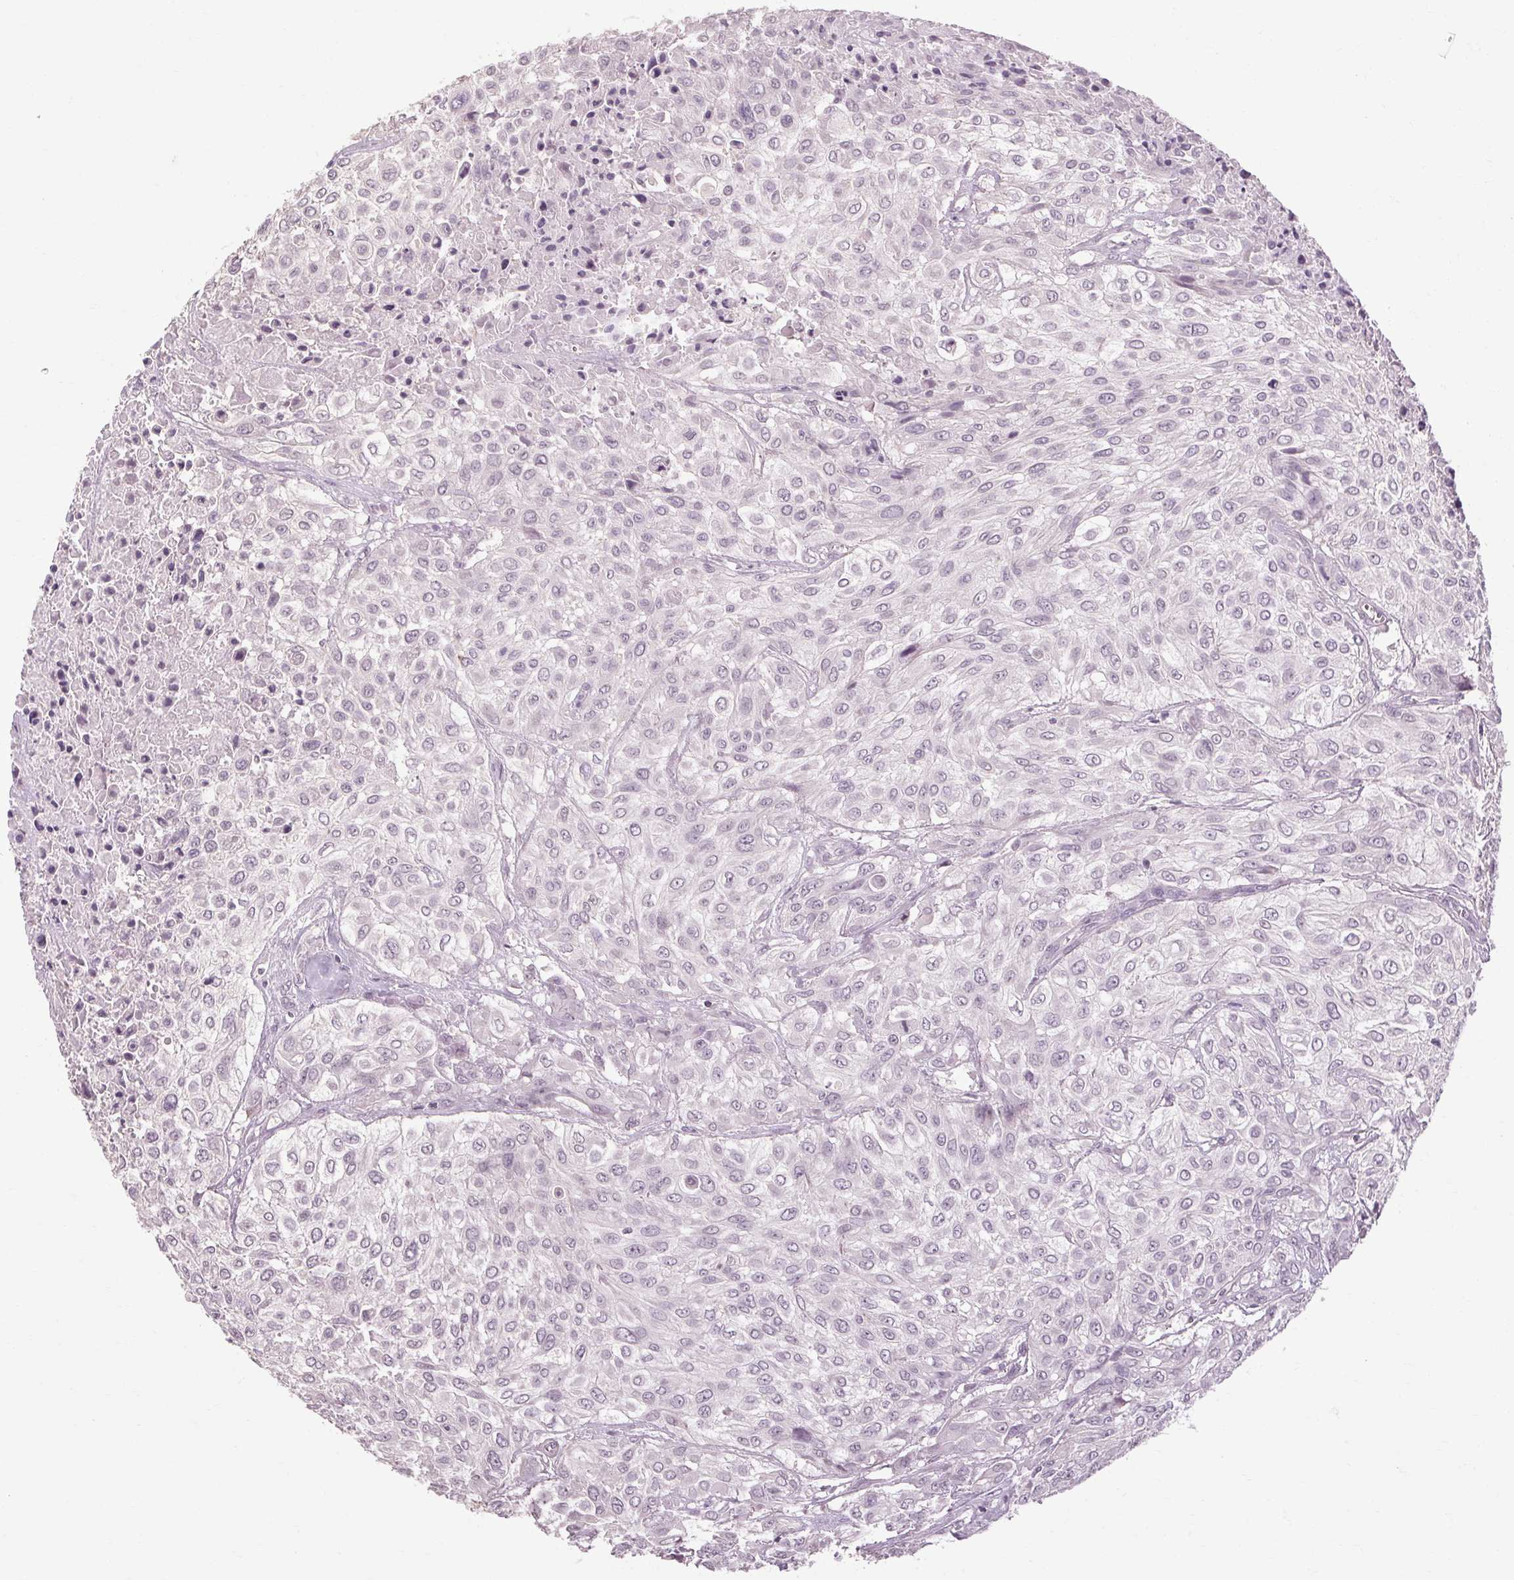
{"staining": {"intensity": "negative", "quantity": "none", "location": "none"}, "tissue": "urothelial cancer", "cell_type": "Tumor cells", "image_type": "cancer", "snomed": [{"axis": "morphology", "description": "Urothelial carcinoma, High grade"}, {"axis": "topography", "description": "Urinary bladder"}], "caption": "Tumor cells are negative for protein expression in human high-grade urothelial carcinoma.", "gene": "POMC", "patient": {"sex": "male", "age": 57}}